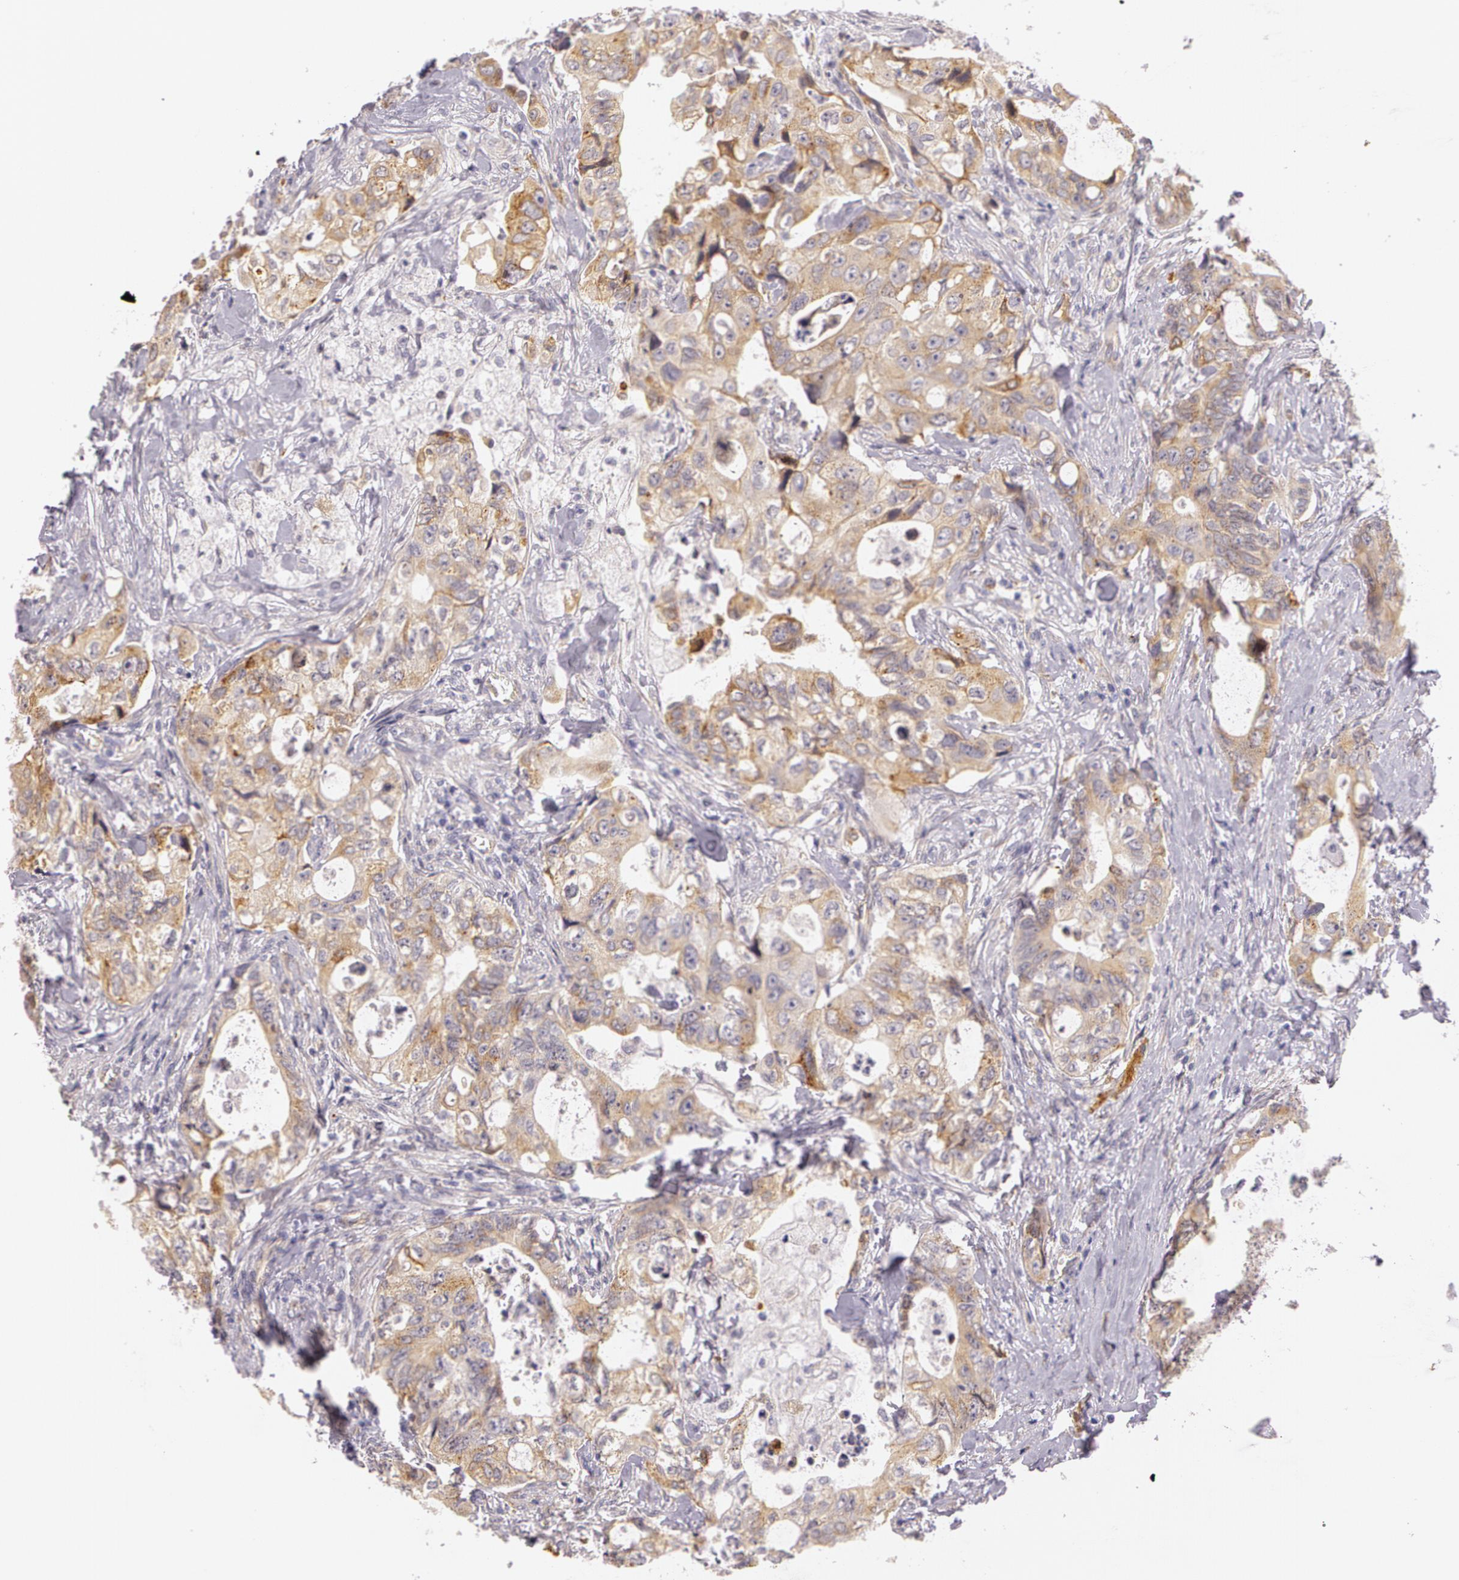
{"staining": {"intensity": "moderate", "quantity": ">75%", "location": "cytoplasmic/membranous"}, "tissue": "colorectal cancer", "cell_type": "Tumor cells", "image_type": "cancer", "snomed": [{"axis": "morphology", "description": "Adenocarcinoma, NOS"}, {"axis": "topography", "description": "Rectum"}], "caption": "IHC (DAB (3,3'-diaminobenzidine)) staining of human colorectal cancer exhibits moderate cytoplasmic/membranous protein positivity in about >75% of tumor cells. The staining is performed using DAB (3,3'-diaminobenzidine) brown chromogen to label protein expression. The nuclei are counter-stained blue using hematoxylin.", "gene": "APP", "patient": {"sex": "female", "age": 57}}